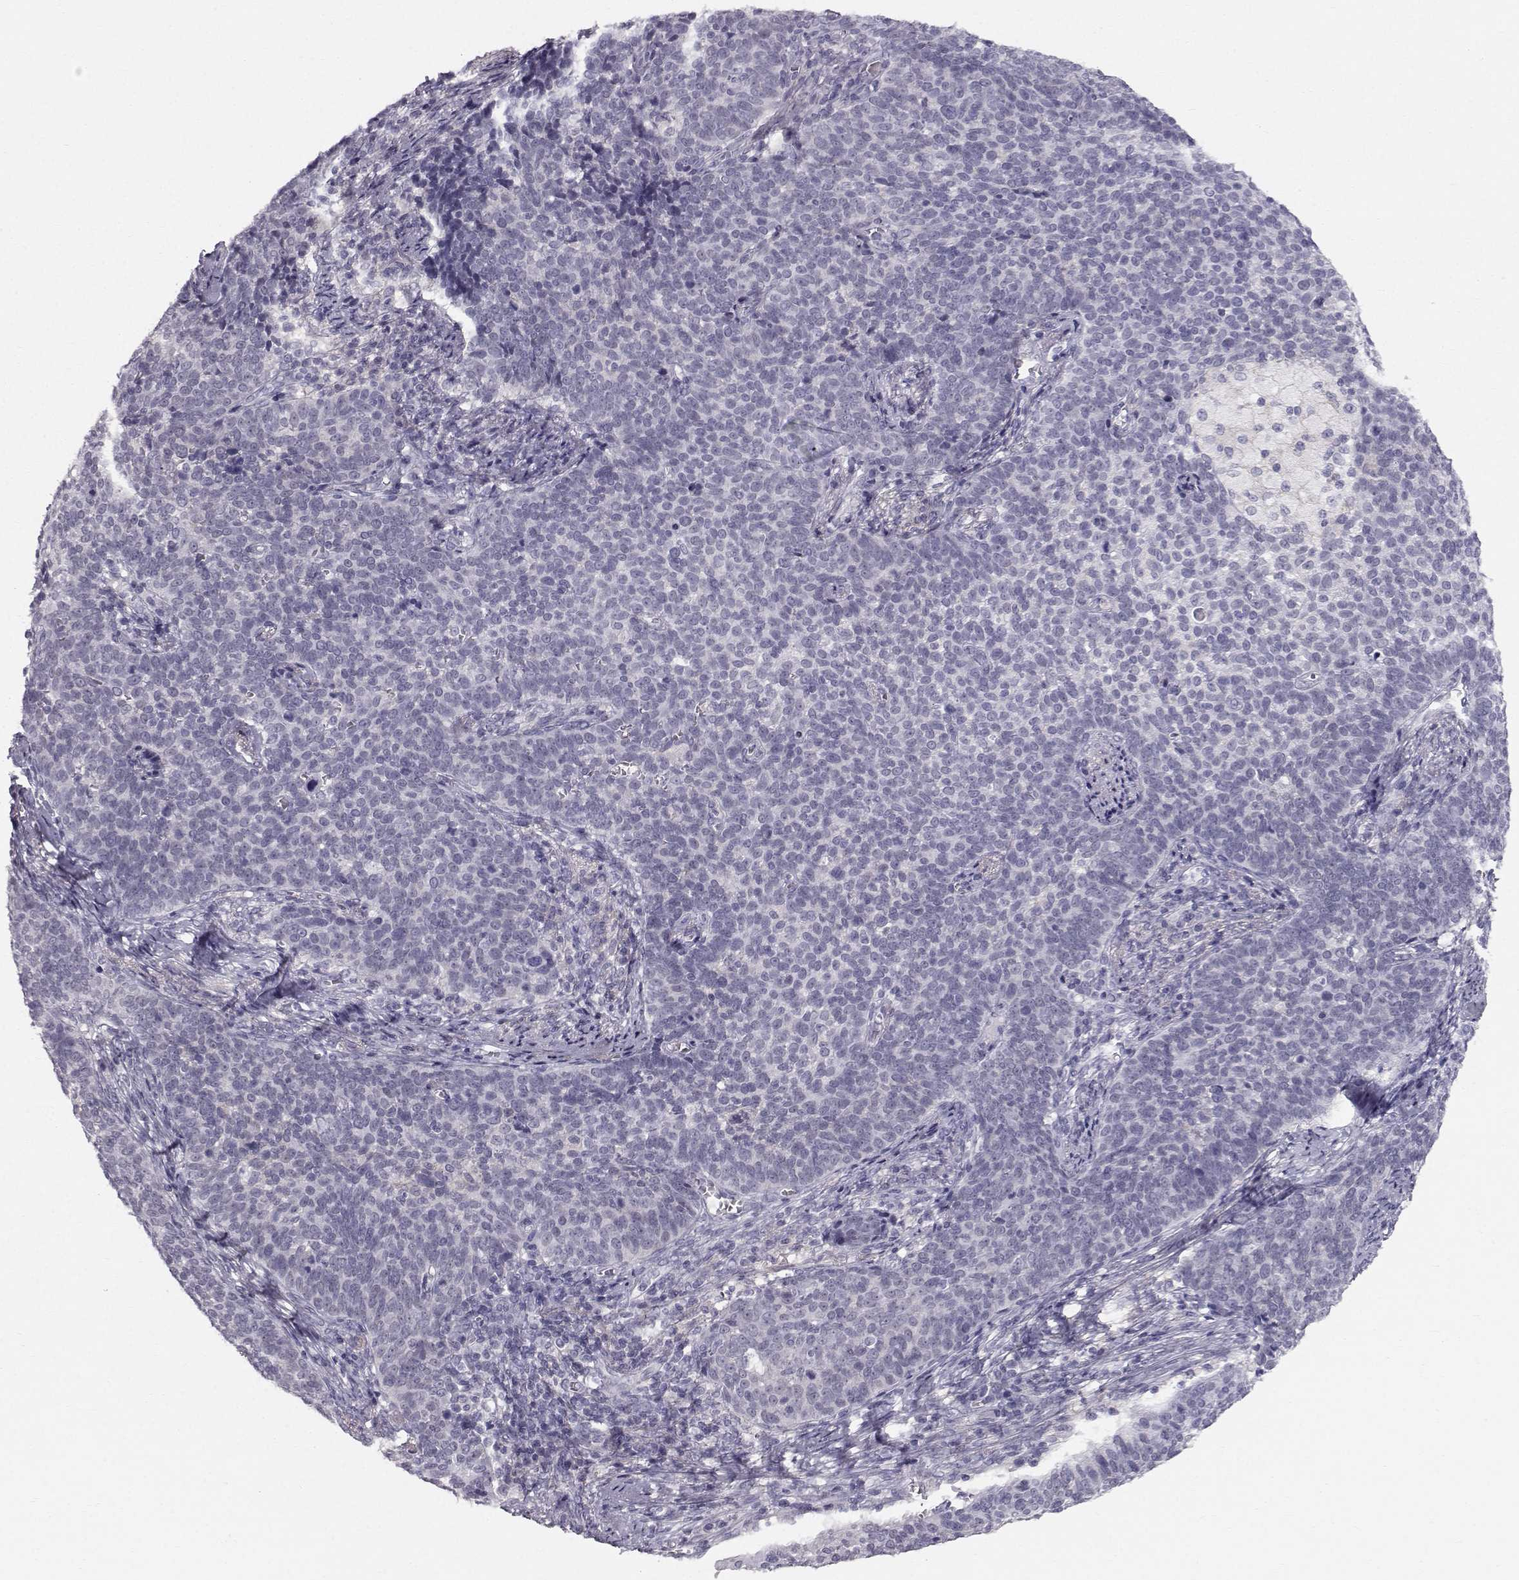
{"staining": {"intensity": "negative", "quantity": "none", "location": "none"}, "tissue": "cervical cancer", "cell_type": "Tumor cells", "image_type": "cancer", "snomed": [{"axis": "morphology", "description": "Squamous cell carcinoma, NOS"}, {"axis": "topography", "description": "Cervix"}], "caption": "A high-resolution micrograph shows immunohistochemistry staining of cervical cancer, which displays no significant staining in tumor cells.", "gene": "SPDYE4", "patient": {"sex": "female", "age": 39}}